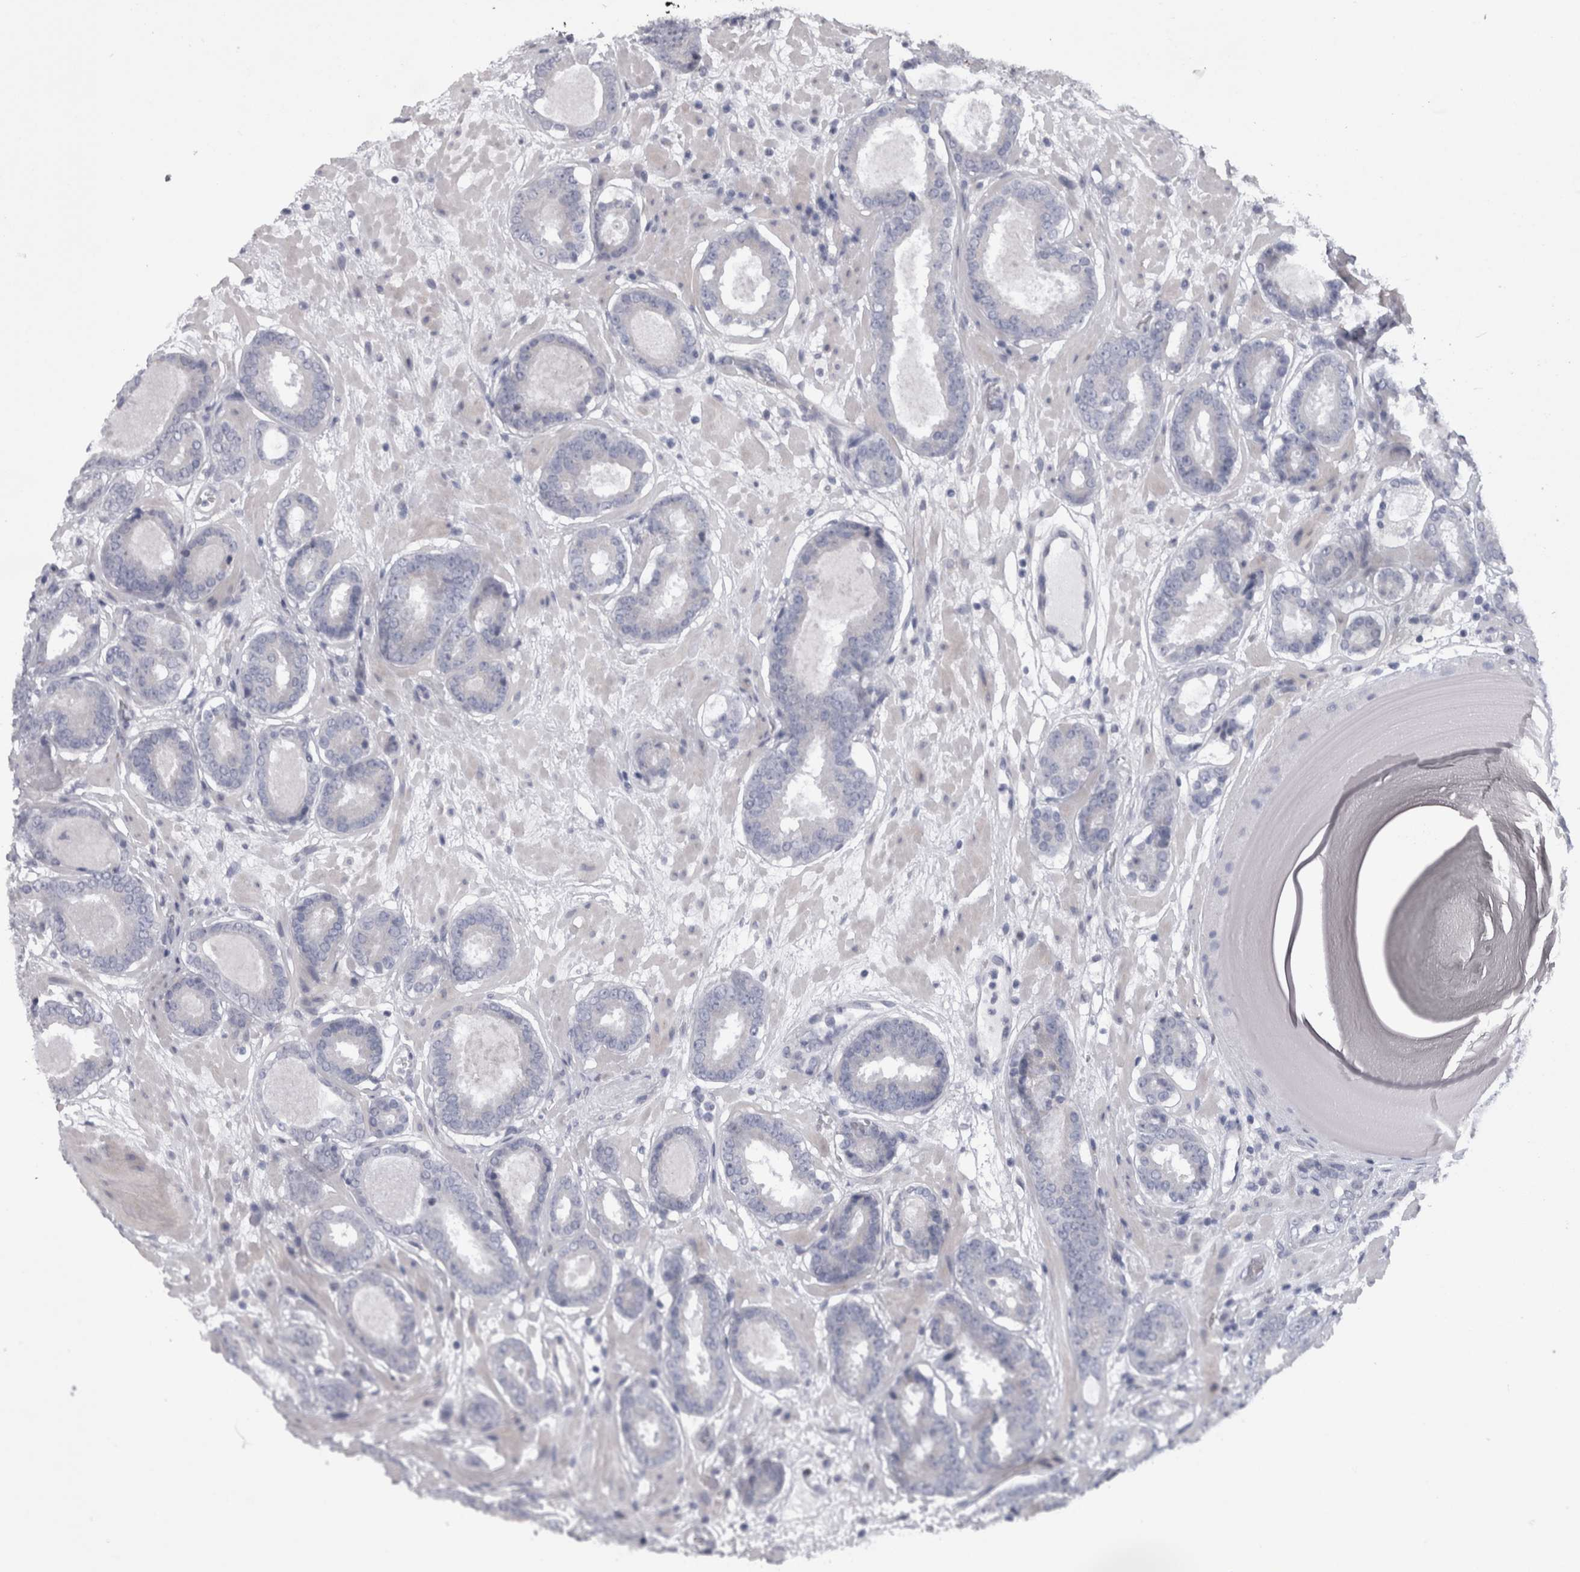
{"staining": {"intensity": "negative", "quantity": "none", "location": "none"}, "tissue": "prostate cancer", "cell_type": "Tumor cells", "image_type": "cancer", "snomed": [{"axis": "morphology", "description": "Adenocarcinoma, Low grade"}, {"axis": "topography", "description": "Prostate"}], "caption": "Tumor cells show no significant protein expression in prostate cancer.", "gene": "IFI44", "patient": {"sex": "male", "age": 69}}